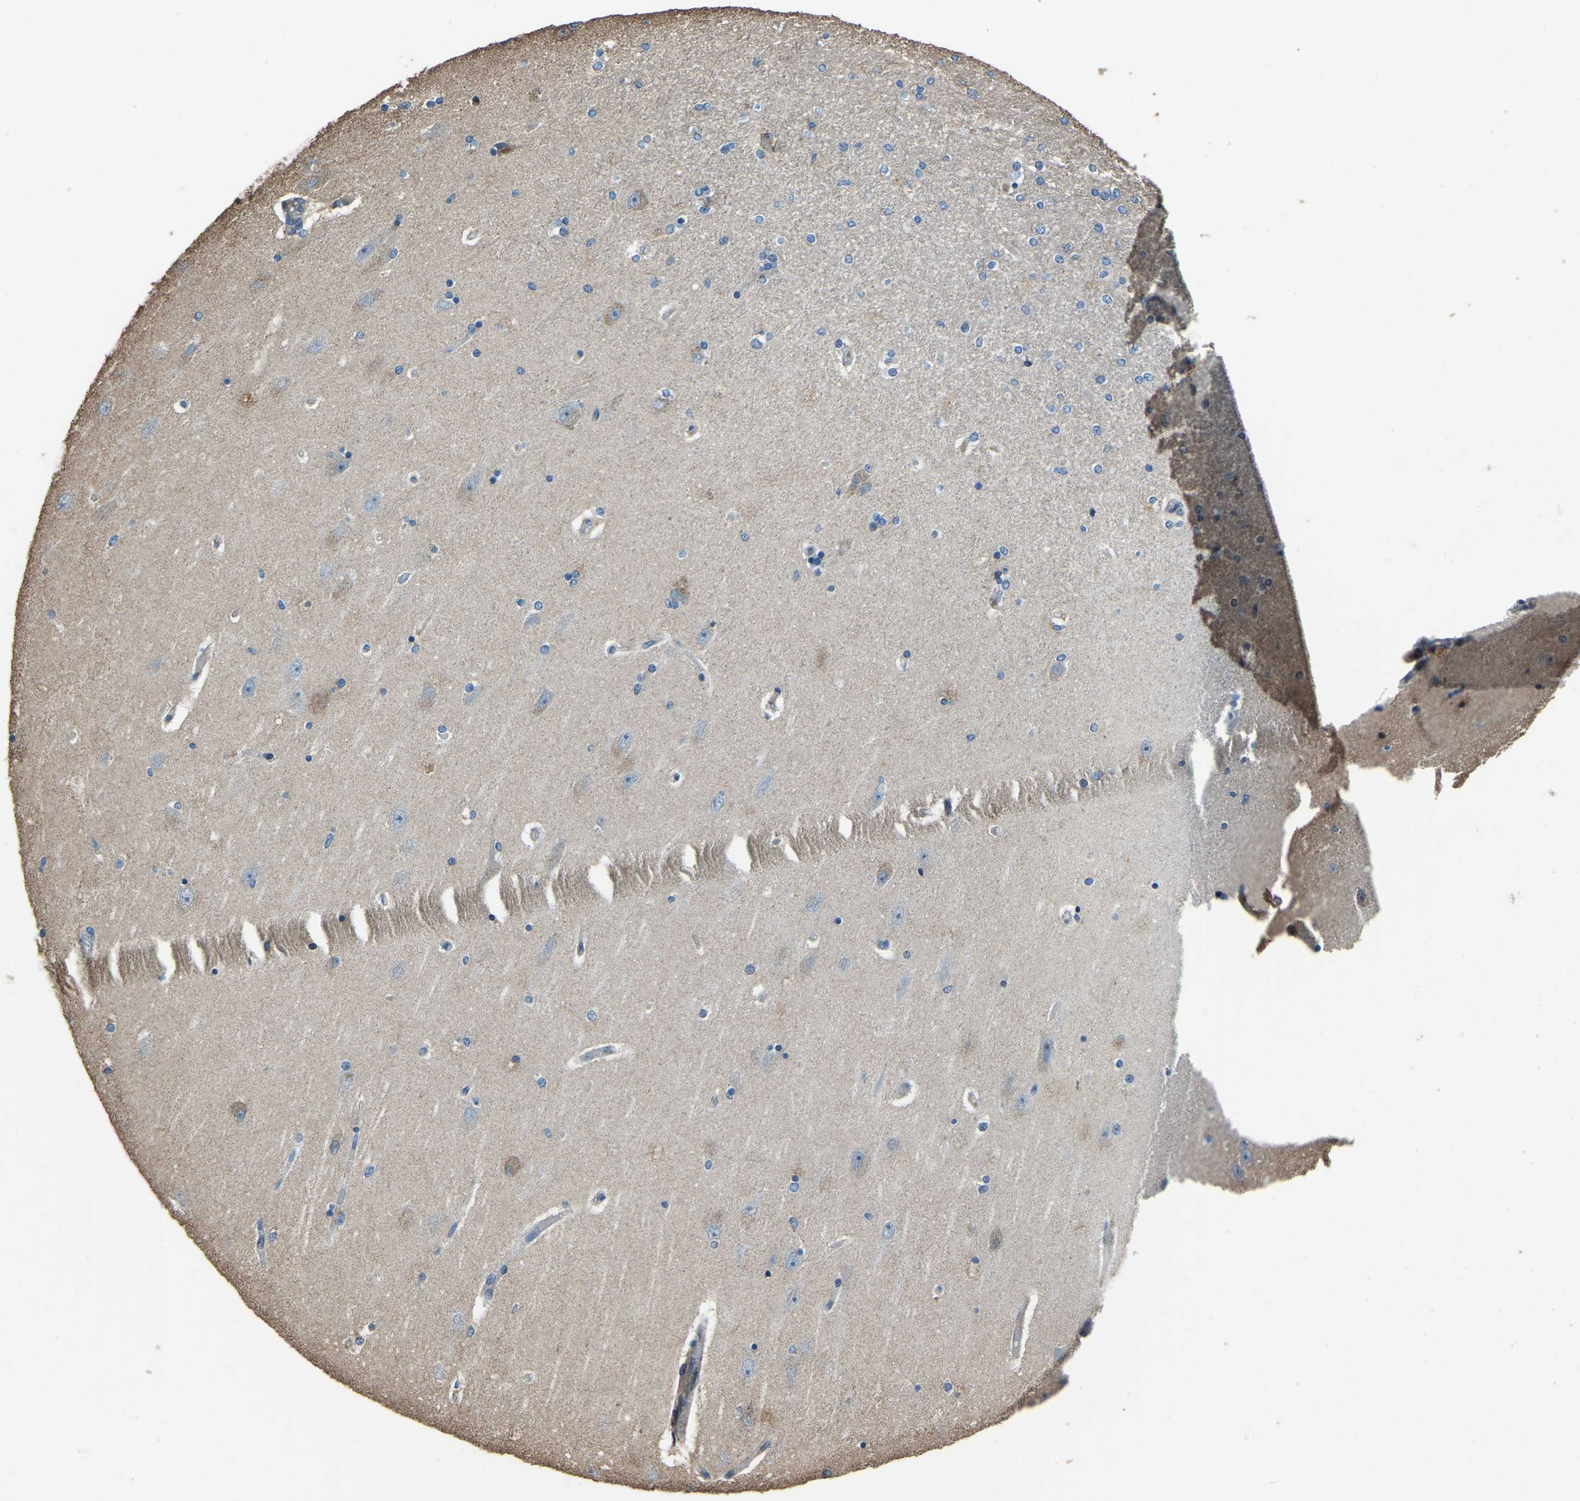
{"staining": {"intensity": "weak", "quantity": "<25%", "location": "cytoplasmic/membranous"}, "tissue": "hippocampus", "cell_type": "Glial cells", "image_type": "normal", "snomed": [{"axis": "morphology", "description": "Normal tissue, NOS"}, {"axis": "topography", "description": "Hippocampus"}], "caption": "This is an immunohistochemistry (IHC) histopathology image of benign human hippocampus. There is no staining in glial cells.", "gene": "COL3A1", "patient": {"sex": "female", "age": 54}}